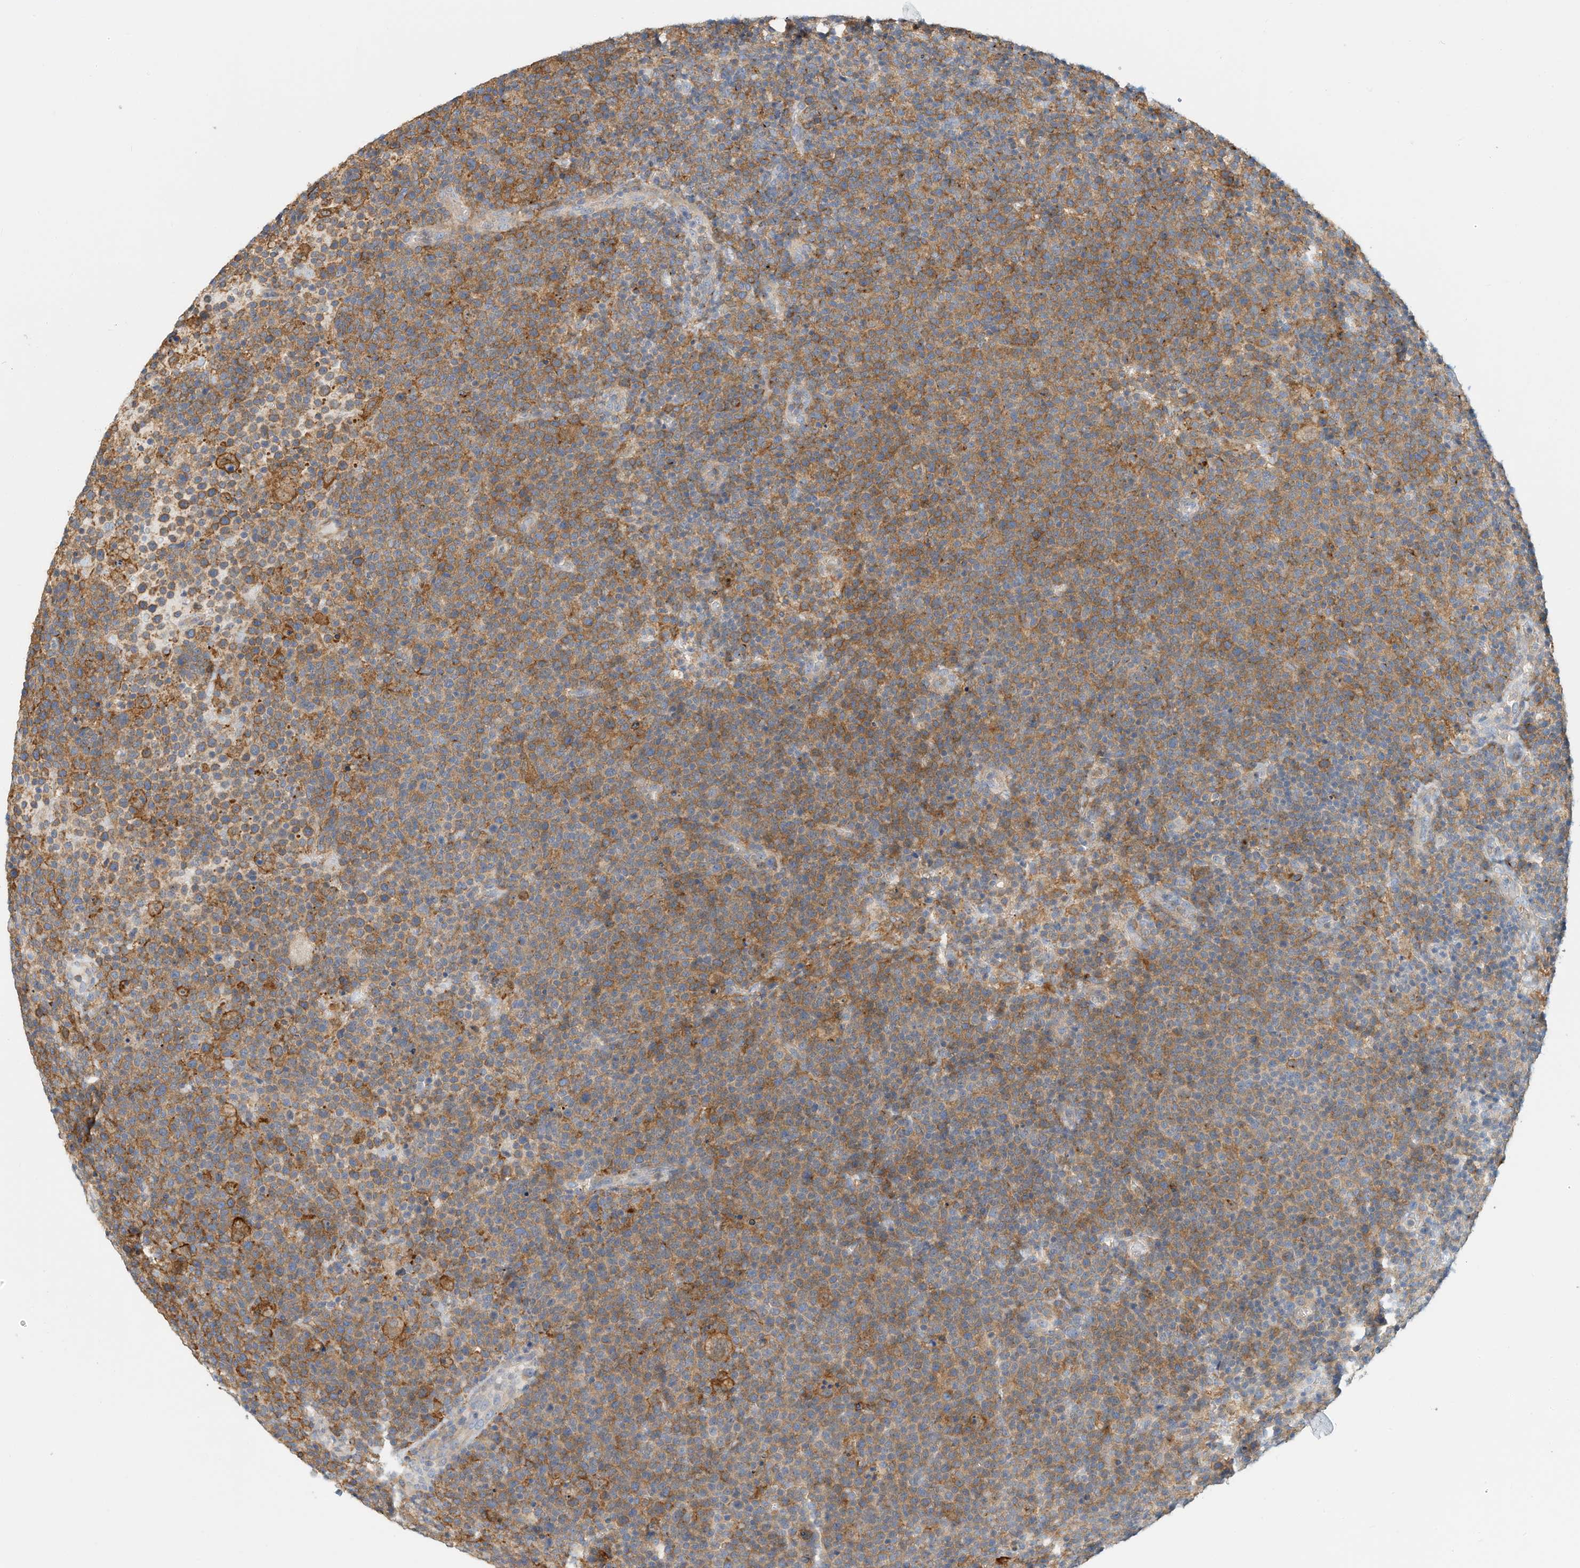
{"staining": {"intensity": "moderate", "quantity": "25%-75%", "location": "cytoplasmic/membranous"}, "tissue": "lymphoma", "cell_type": "Tumor cells", "image_type": "cancer", "snomed": [{"axis": "morphology", "description": "Malignant lymphoma, non-Hodgkin's type, High grade"}, {"axis": "topography", "description": "Lymph node"}], "caption": "Immunohistochemistry (IHC) of human lymphoma demonstrates medium levels of moderate cytoplasmic/membranous staining in about 25%-75% of tumor cells. The protein is shown in brown color, while the nuclei are stained blue.", "gene": "MICAL1", "patient": {"sex": "male", "age": 61}}